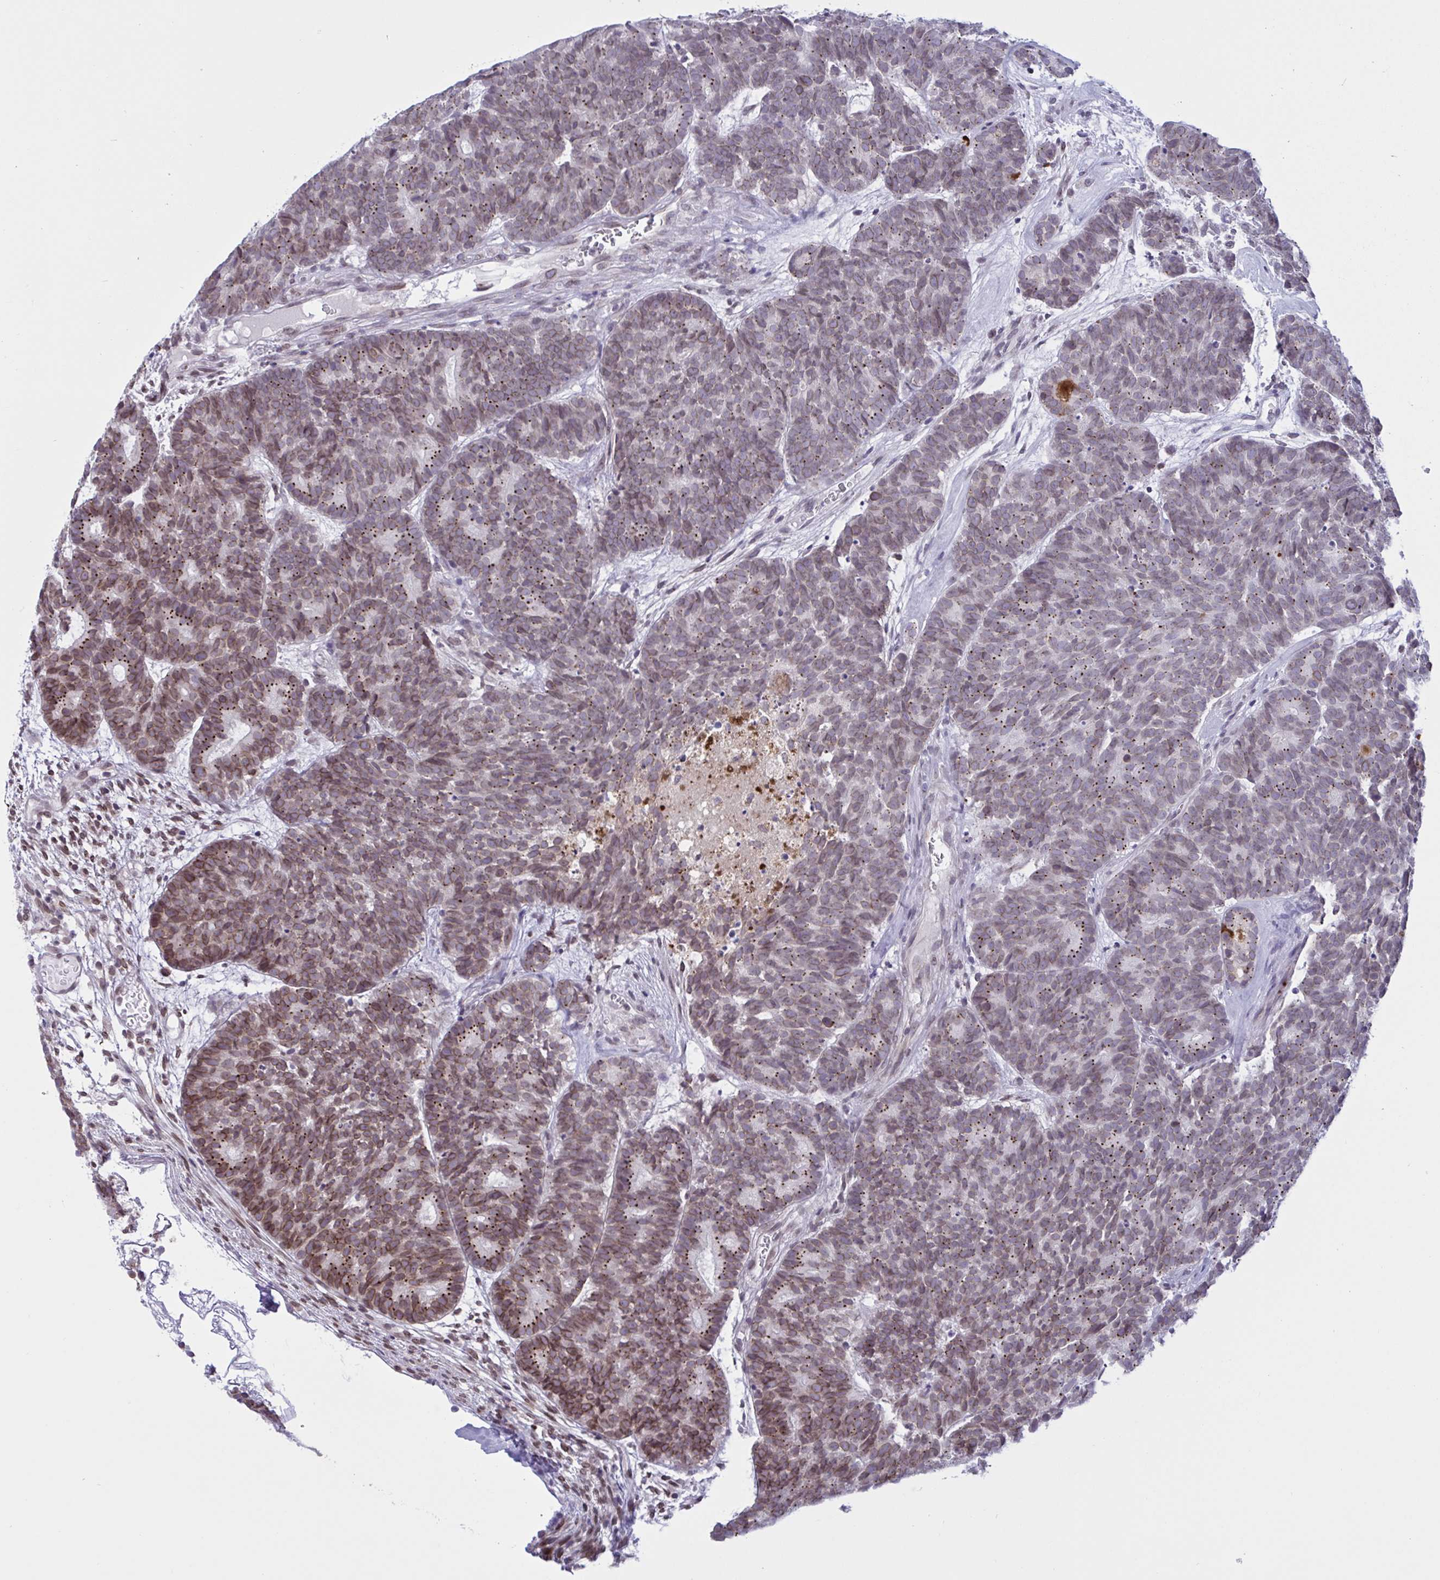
{"staining": {"intensity": "moderate", "quantity": "25%-75%", "location": "cytoplasmic/membranous,nuclear"}, "tissue": "head and neck cancer", "cell_type": "Tumor cells", "image_type": "cancer", "snomed": [{"axis": "morphology", "description": "Adenocarcinoma, NOS"}, {"axis": "topography", "description": "Head-Neck"}], "caption": "This is an image of immunohistochemistry (IHC) staining of head and neck cancer, which shows moderate expression in the cytoplasmic/membranous and nuclear of tumor cells.", "gene": "DOCK11", "patient": {"sex": "female", "age": 81}}